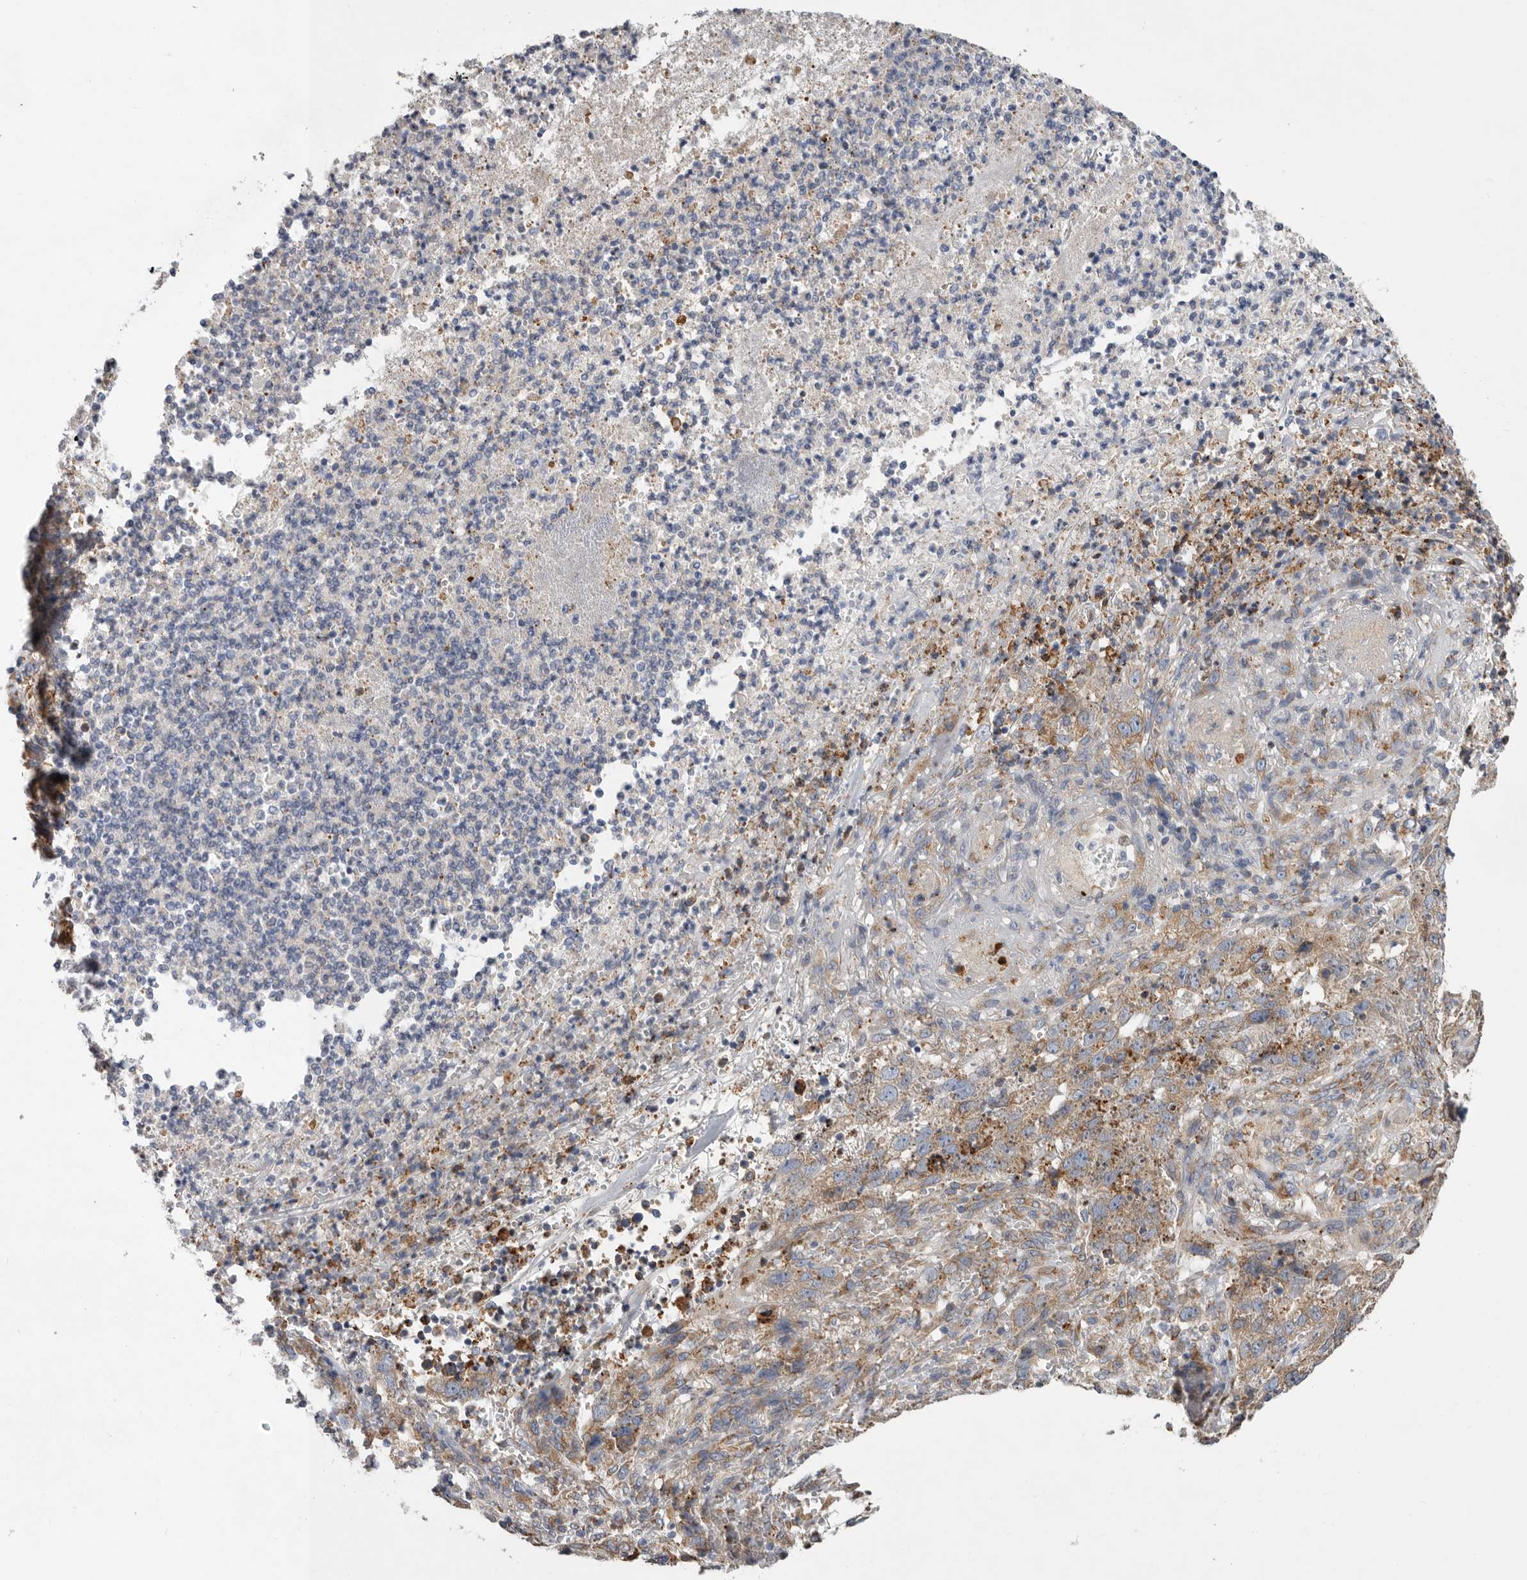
{"staining": {"intensity": "moderate", "quantity": ">75%", "location": "cytoplasmic/membranous"}, "tissue": "stomach cancer", "cell_type": "Tumor cells", "image_type": "cancer", "snomed": [{"axis": "morphology", "description": "Adenocarcinoma, NOS"}, {"axis": "topography", "description": "Stomach"}], "caption": "A medium amount of moderate cytoplasmic/membranous staining is seen in about >75% of tumor cells in stomach adenocarcinoma tissue.", "gene": "GANAB", "patient": {"sex": "male", "age": 48}}